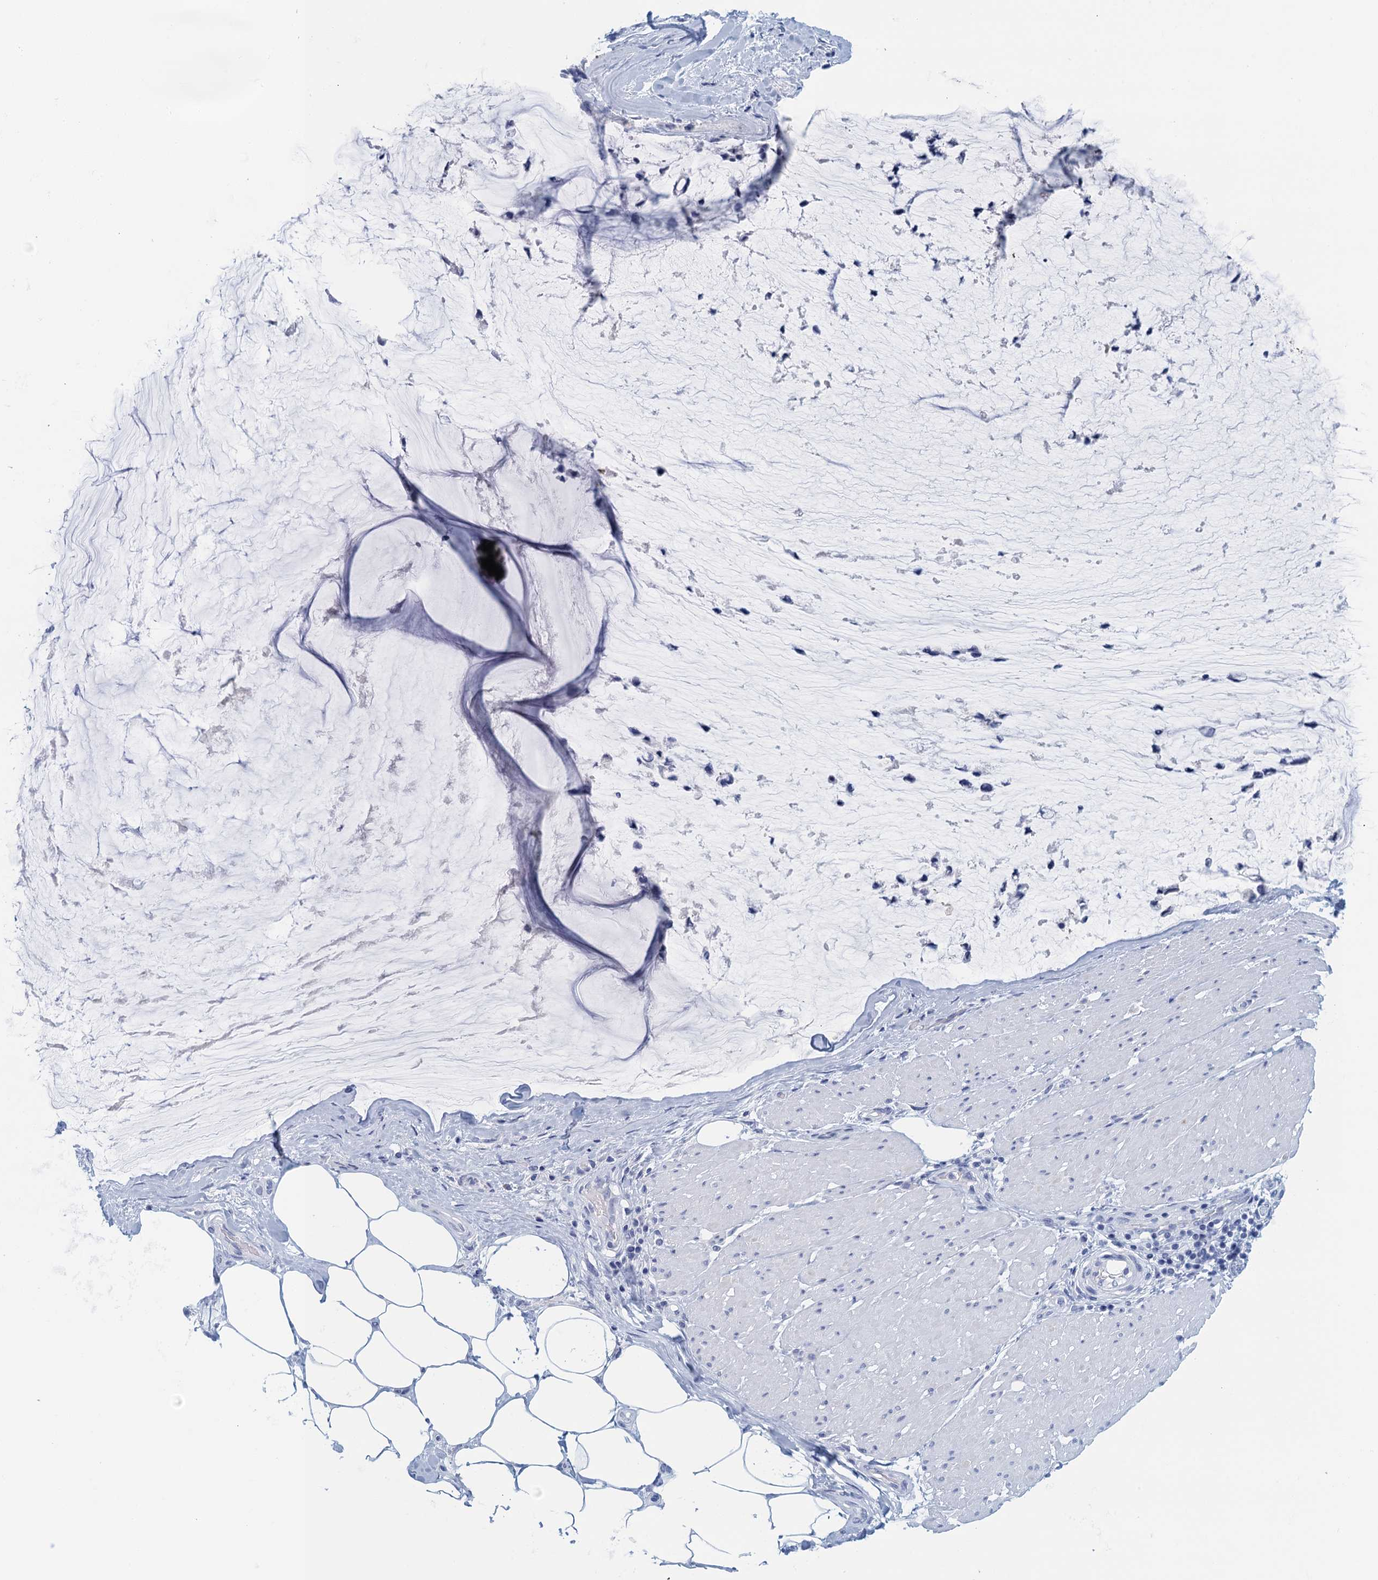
{"staining": {"intensity": "negative", "quantity": "none", "location": "none"}, "tissue": "ovarian cancer", "cell_type": "Tumor cells", "image_type": "cancer", "snomed": [{"axis": "morphology", "description": "Cystadenocarcinoma, mucinous, NOS"}, {"axis": "topography", "description": "Ovary"}], "caption": "Ovarian cancer (mucinous cystadenocarcinoma) was stained to show a protein in brown. There is no significant staining in tumor cells.", "gene": "CYP51A1", "patient": {"sex": "female", "age": 39}}